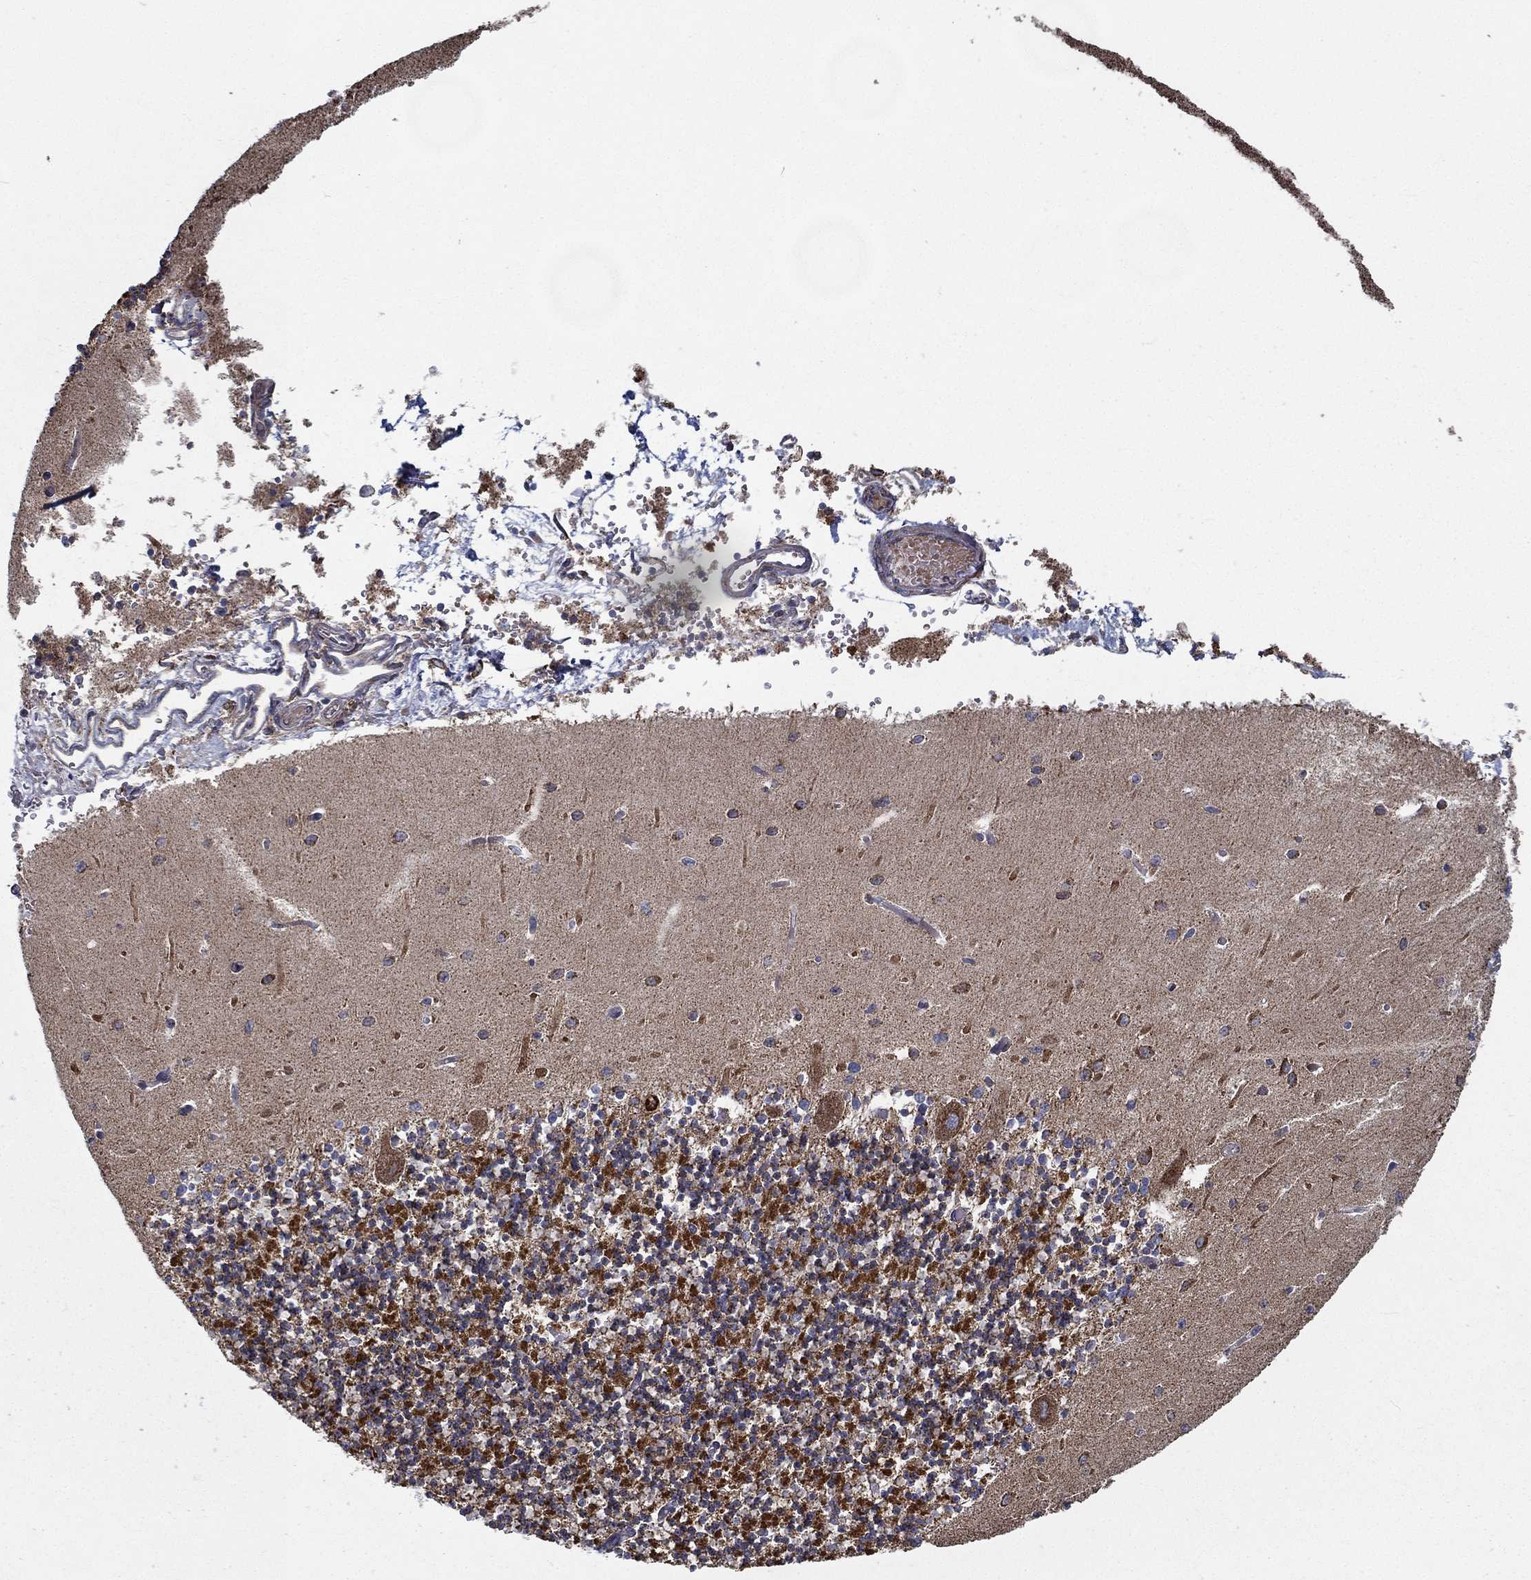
{"staining": {"intensity": "negative", "quantity": "none", "location": "none"}, "tissue": "cerebellum", "cell_type": "Cells in granular layer", "image_type": "normal", "snomed": [{"axis": "morphology", "description": "Normal tissue, NOS"}, {"axis": "topography", "description": "Cerebellum"}], "caption": "The image displays no significant positivity in cells in granular layer of cerebellum.", "gene": "MT", "patient": {"sex": "female", "age": 64}}